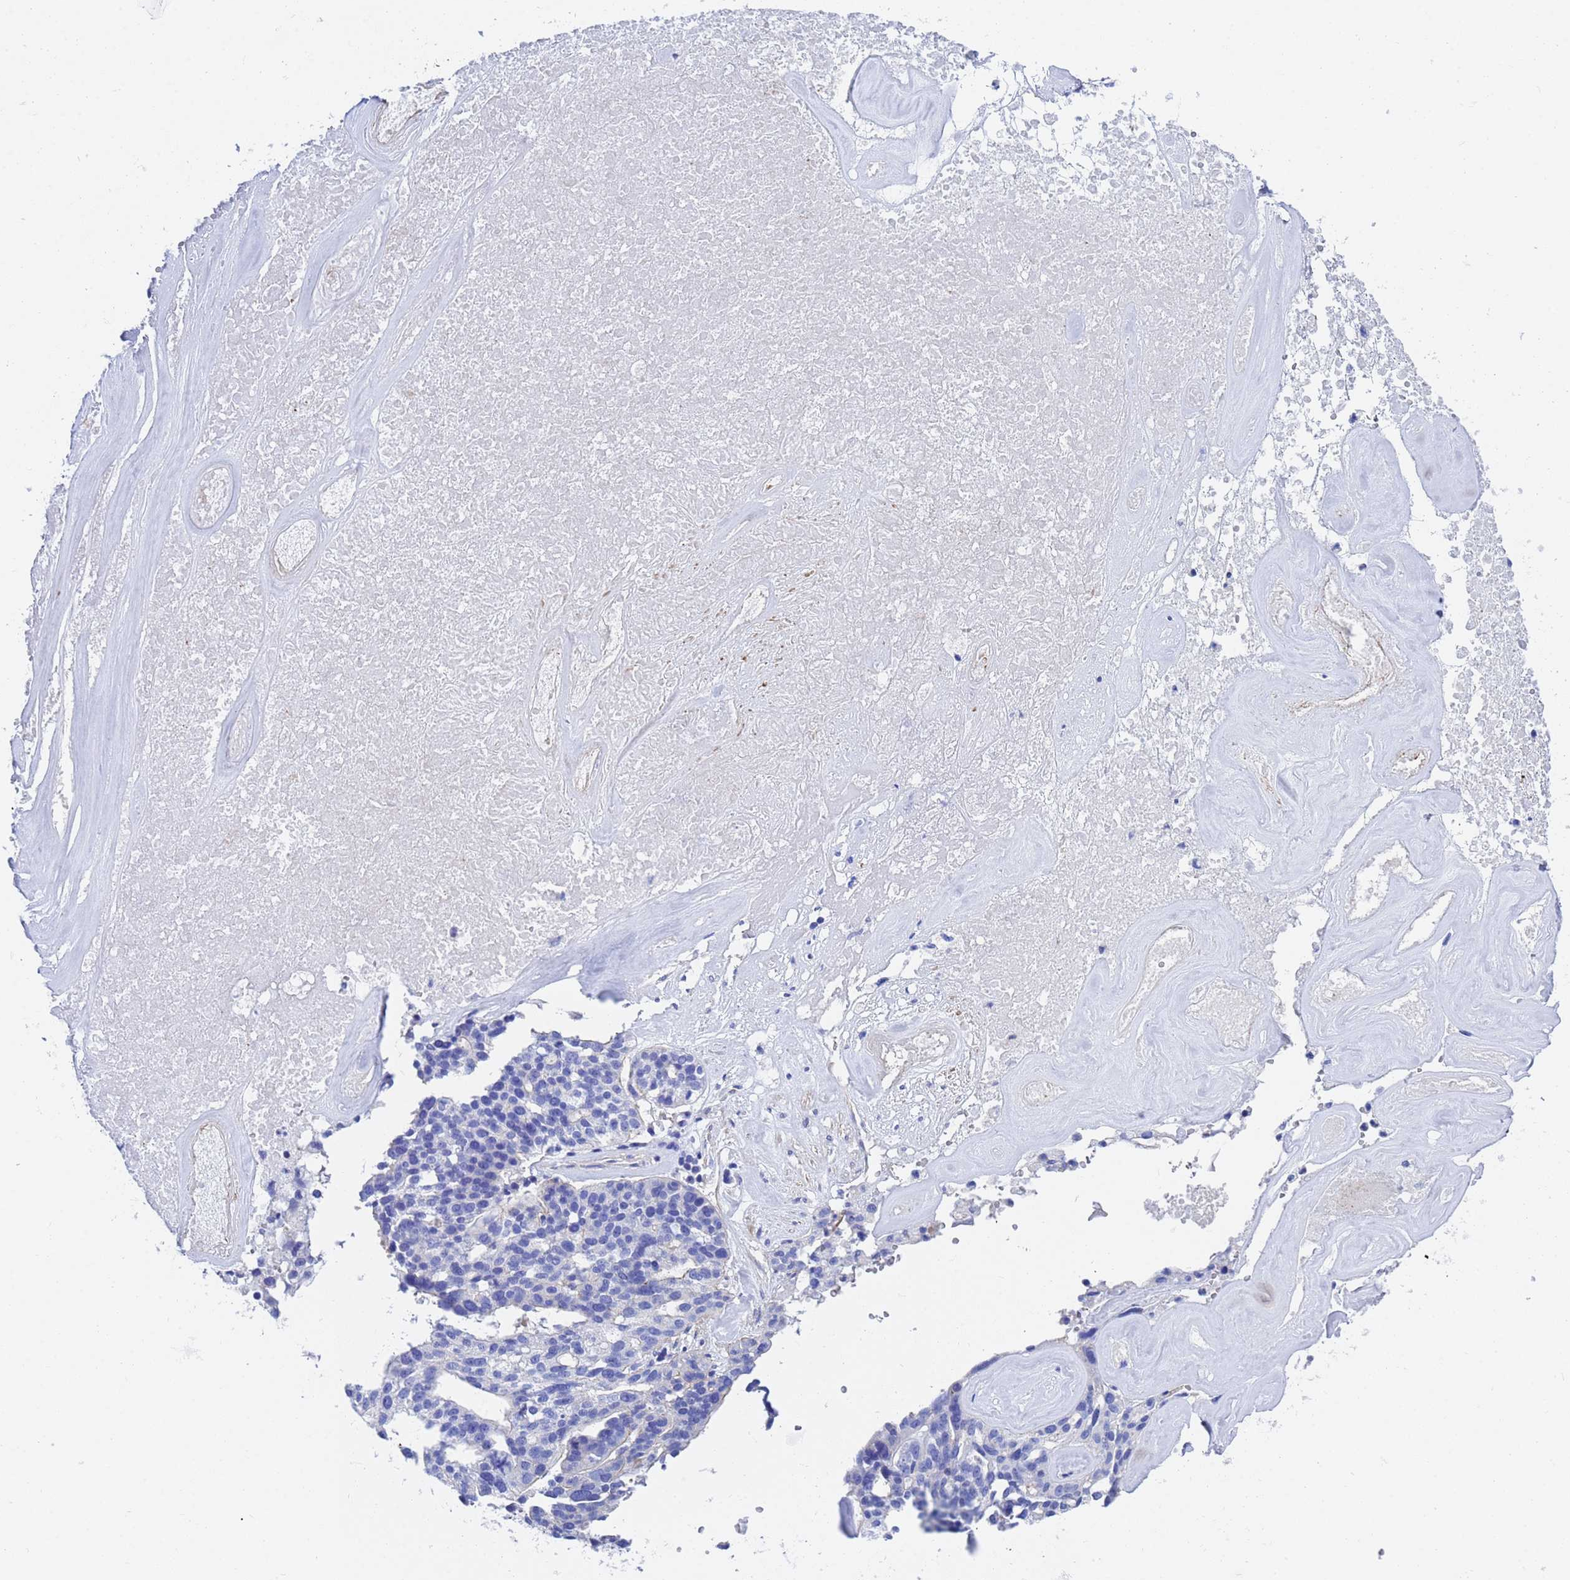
{"staining": {"intensity": "negative", "quantity": "none", "location": "none"}, "tissue": "ovarian cancer", "cell_type": "Tumor cells", "image_type": "cancer", "snomed": [{"axis": "morphology", "description": "Cystadenocarcinoma, serous, NOS"}, {"axis": "topography", "description": "Ovary"}], "caption": "Human ovarian cancer (serous cystadenocarcinoma) stained for a protein using immunohistochemistry shows no expression in tumor cells.", "gene": "CST4", "patient": {"sex": "female", "age": 59}}